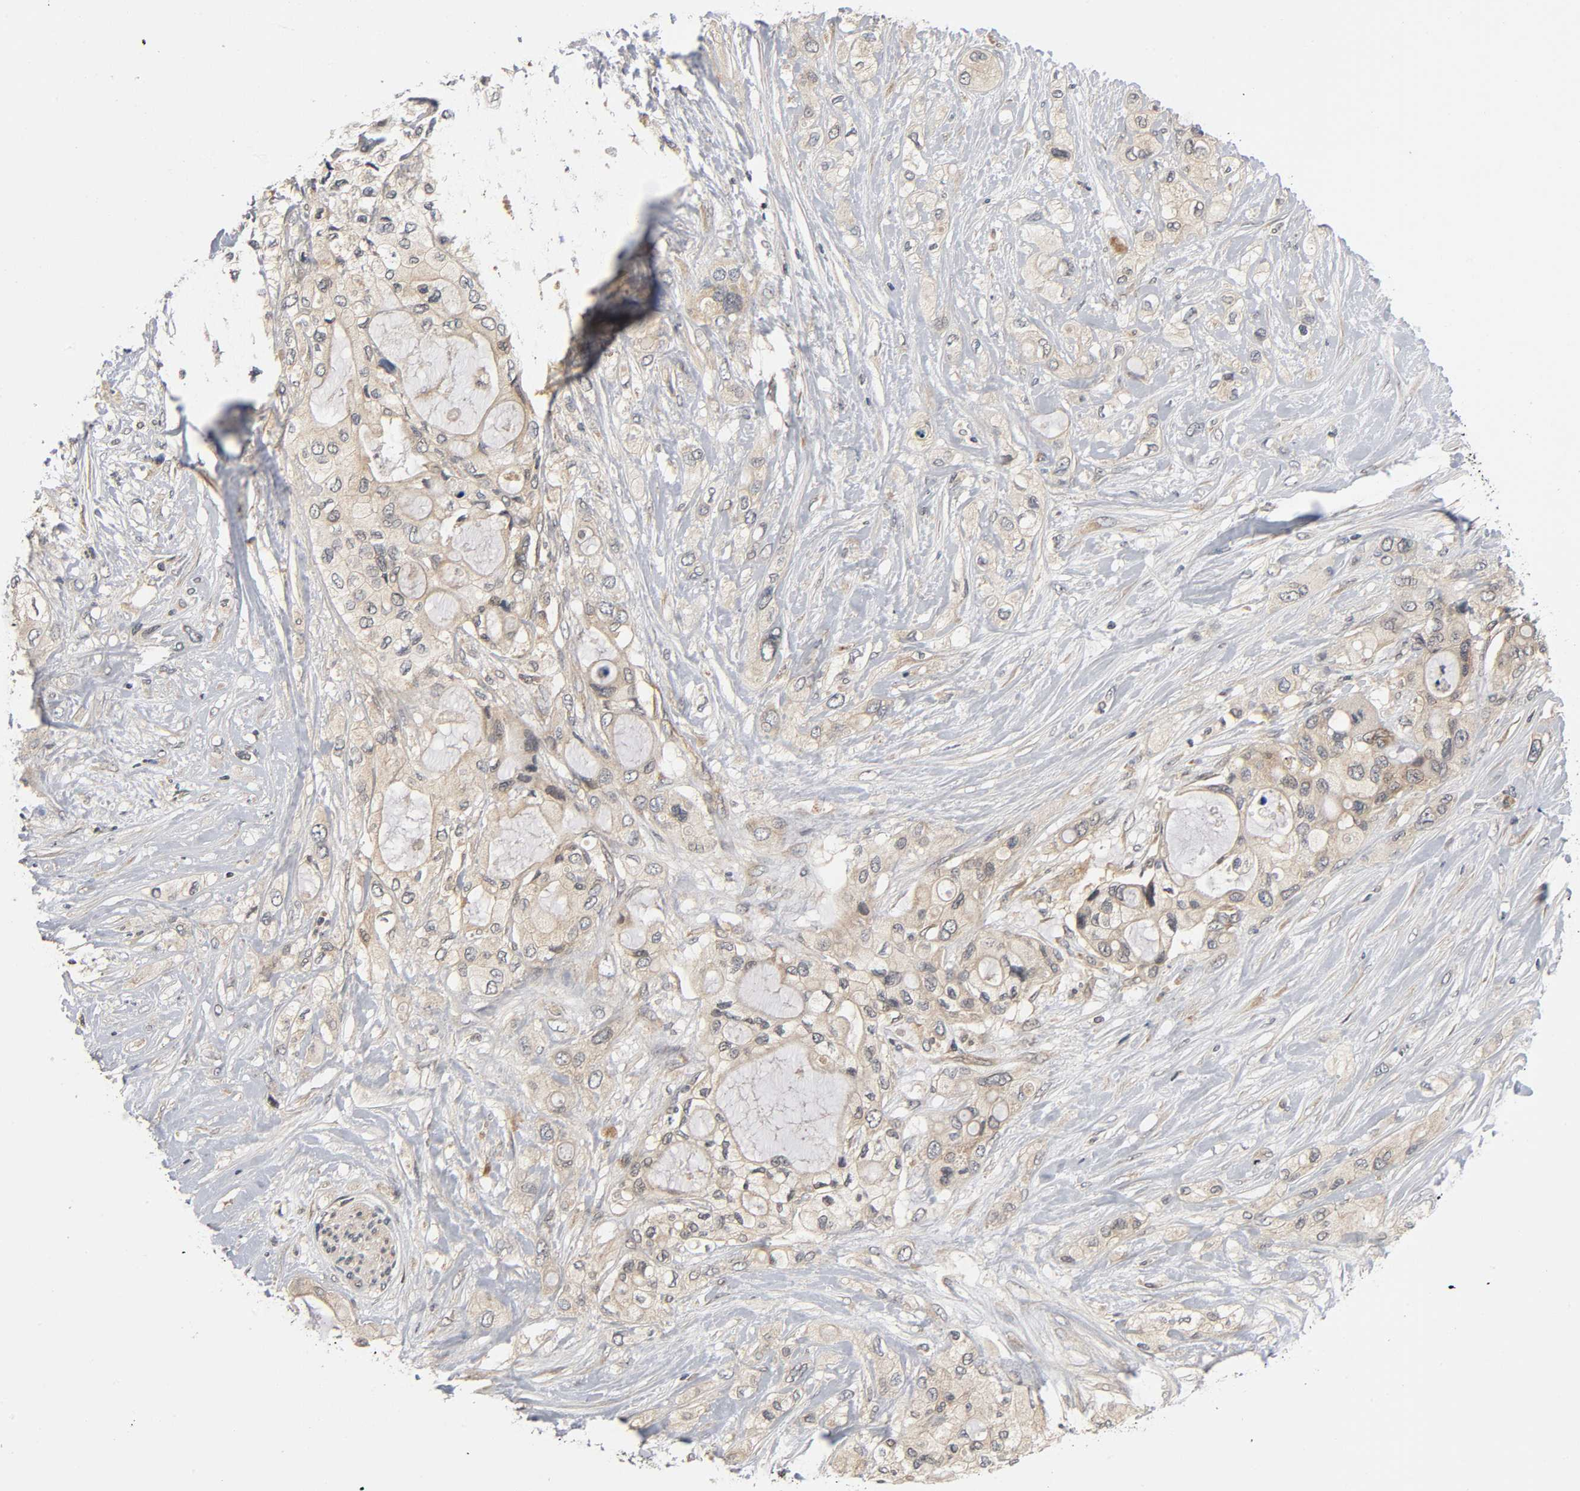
{"staining": {"intensity": "moderate", "quantity": ">75%", "location": "cytoplasmic/membranous"}, "tissue": "pancreatic cancer", "cell_type": "Tumor cells", "image_type": "cancer", "snomed": [{"axis": "morphology", "description": "Adenocarcinoma, NOS"}, {"axis": "topography", "description": "Pancreas"}], "caption": "IHC histopathology image of pancreatic cancer stained for a protein (brown), which demonstrates medium levels of moderate cytoplasmic/membranous staining in about >75% of tumor cells.", "gene": "MAPK8", "patient": {"sex": "female", "age": 59}}